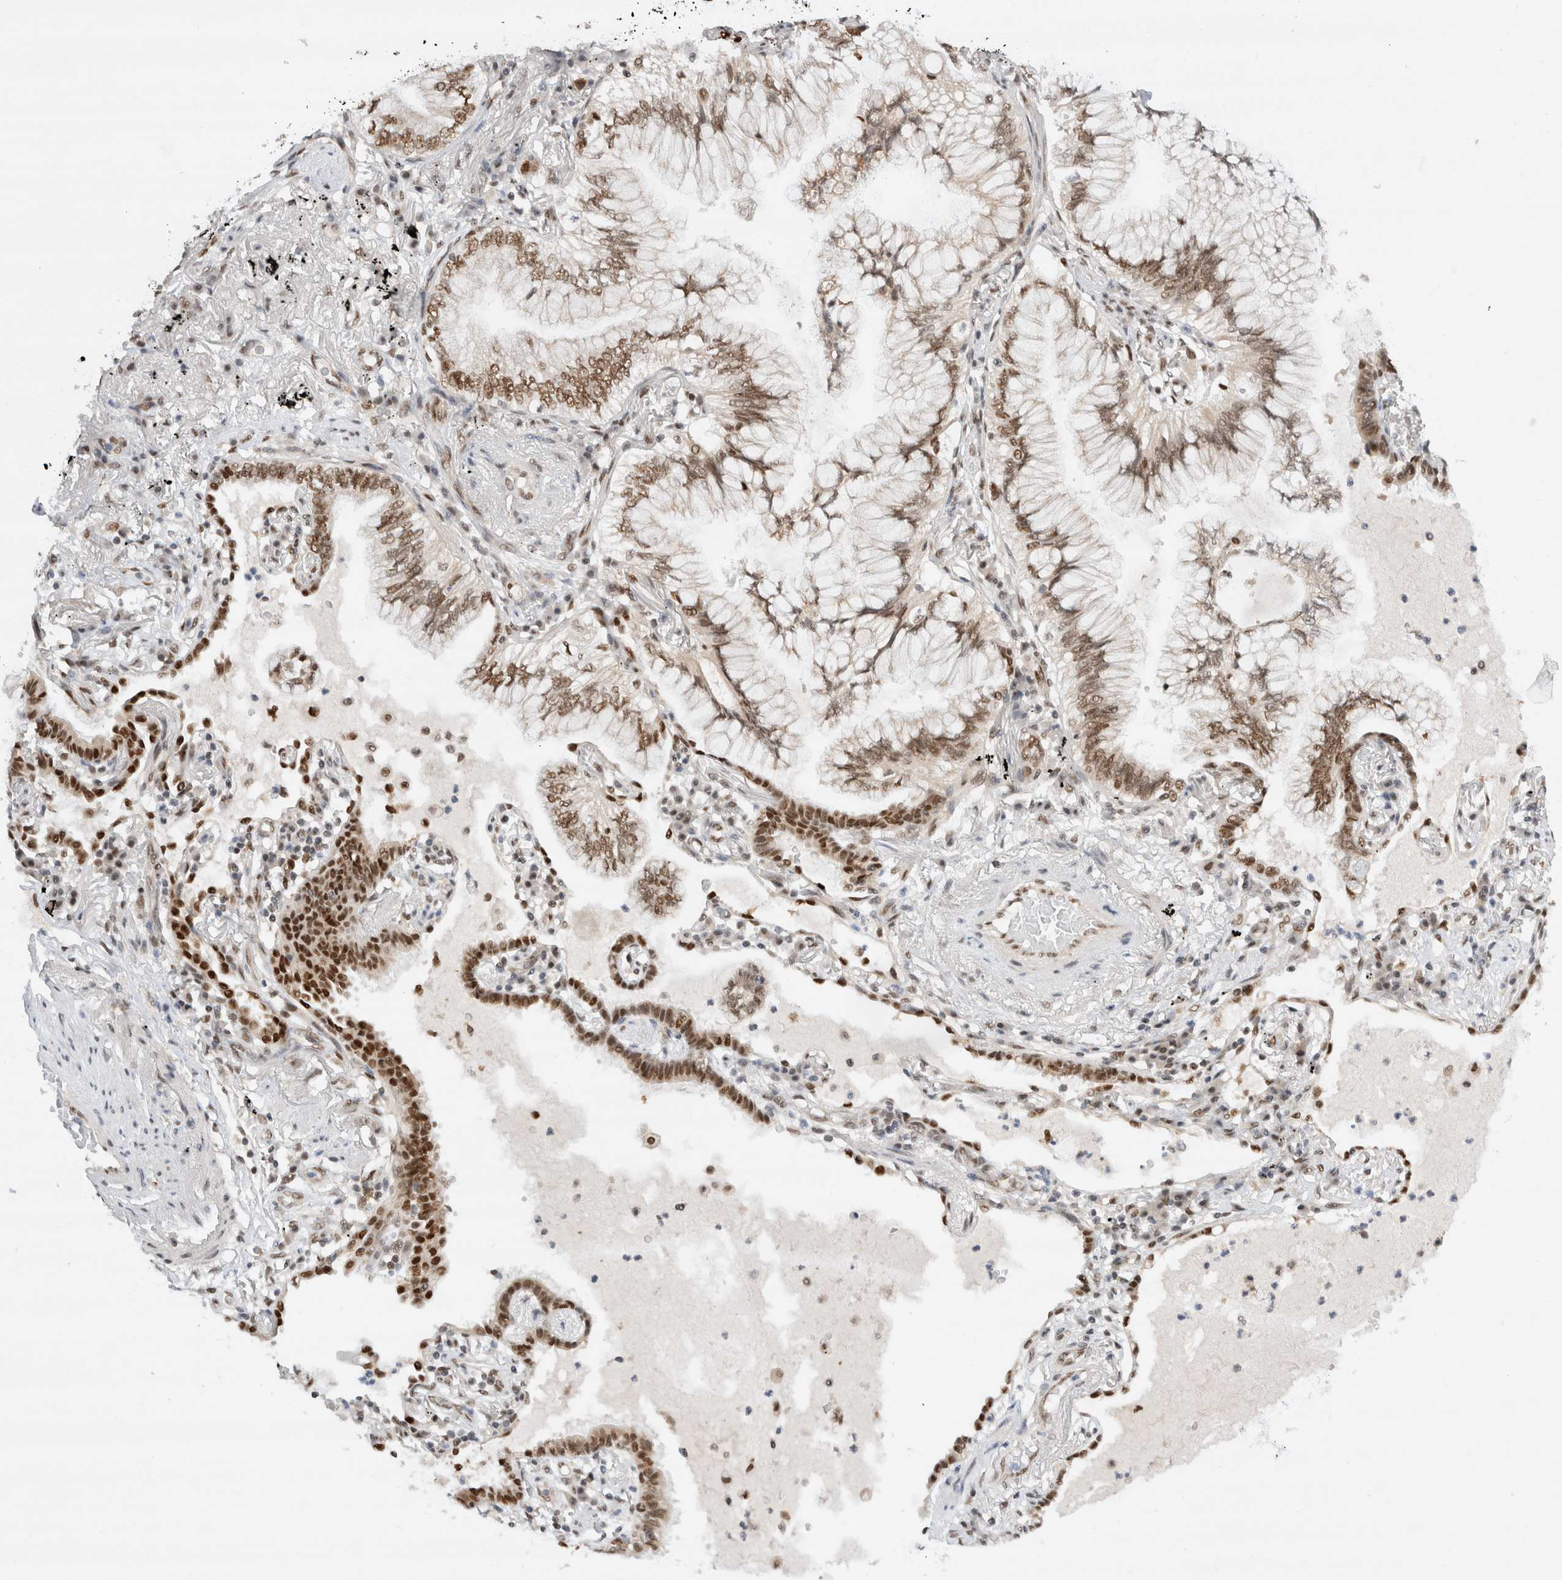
{"staining": {"intensity": "moderate", "quantity": ">75%", "location": "nuclear"}, "tissue": "lung cancer", "cell_type": "Tumor cells", "image_type": "cancer", "snomed": [{"axis": "morphology", "description": "Adenocarcinoma, NOS"}, {"axis": "topography", "description": "Lung"}], "caption": "Moderate nuclear staining is identified in about >75% of tumor cells in lung cancer.", "gene": "GTF2I", "patient": {"sex": "female", "age": 70}}